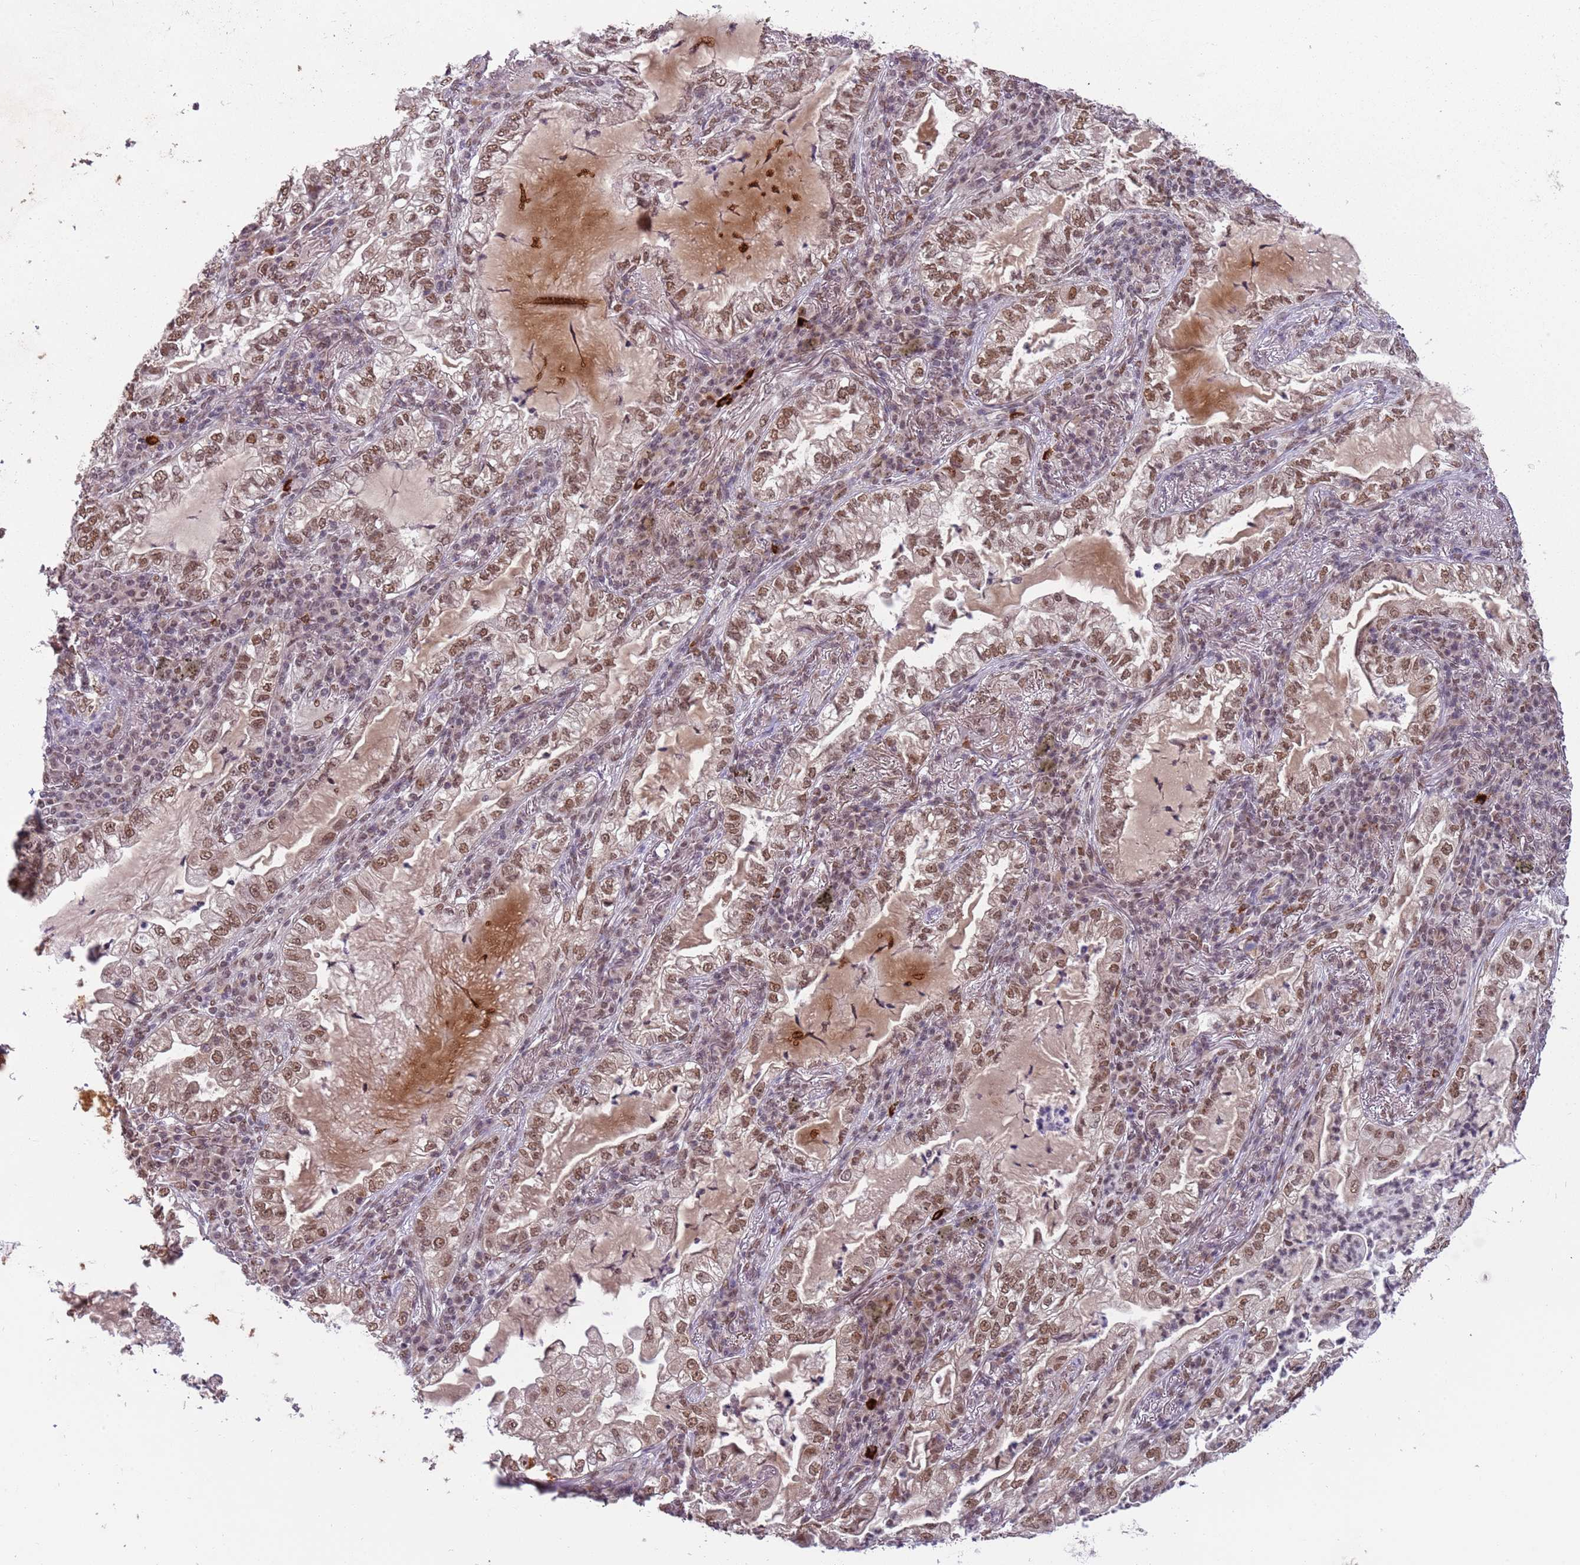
{"staining": {"intensity": "moderate", "quantity": ">75%", "location": "nuclear"}, "tissue": "lung cancer", "cell_type": "Tumor cells", "image_type": "cancer", "snomed": [{"axis": "morphology", "description": "Adenocarcinoma, NOS"}, {"axis": "topography", "description": "Lung"}], "caption": "This photomicrograph shows lung adenocarcinoma stained with immunohistochemistry (IHC) to label a protein in brown. The nuclear of tumor cells show moderate positivity for the protein. Nuclei are counter-stained blue.", "gene": "FAM120AOS", "patient": {"sex": "female", "age": 73}}